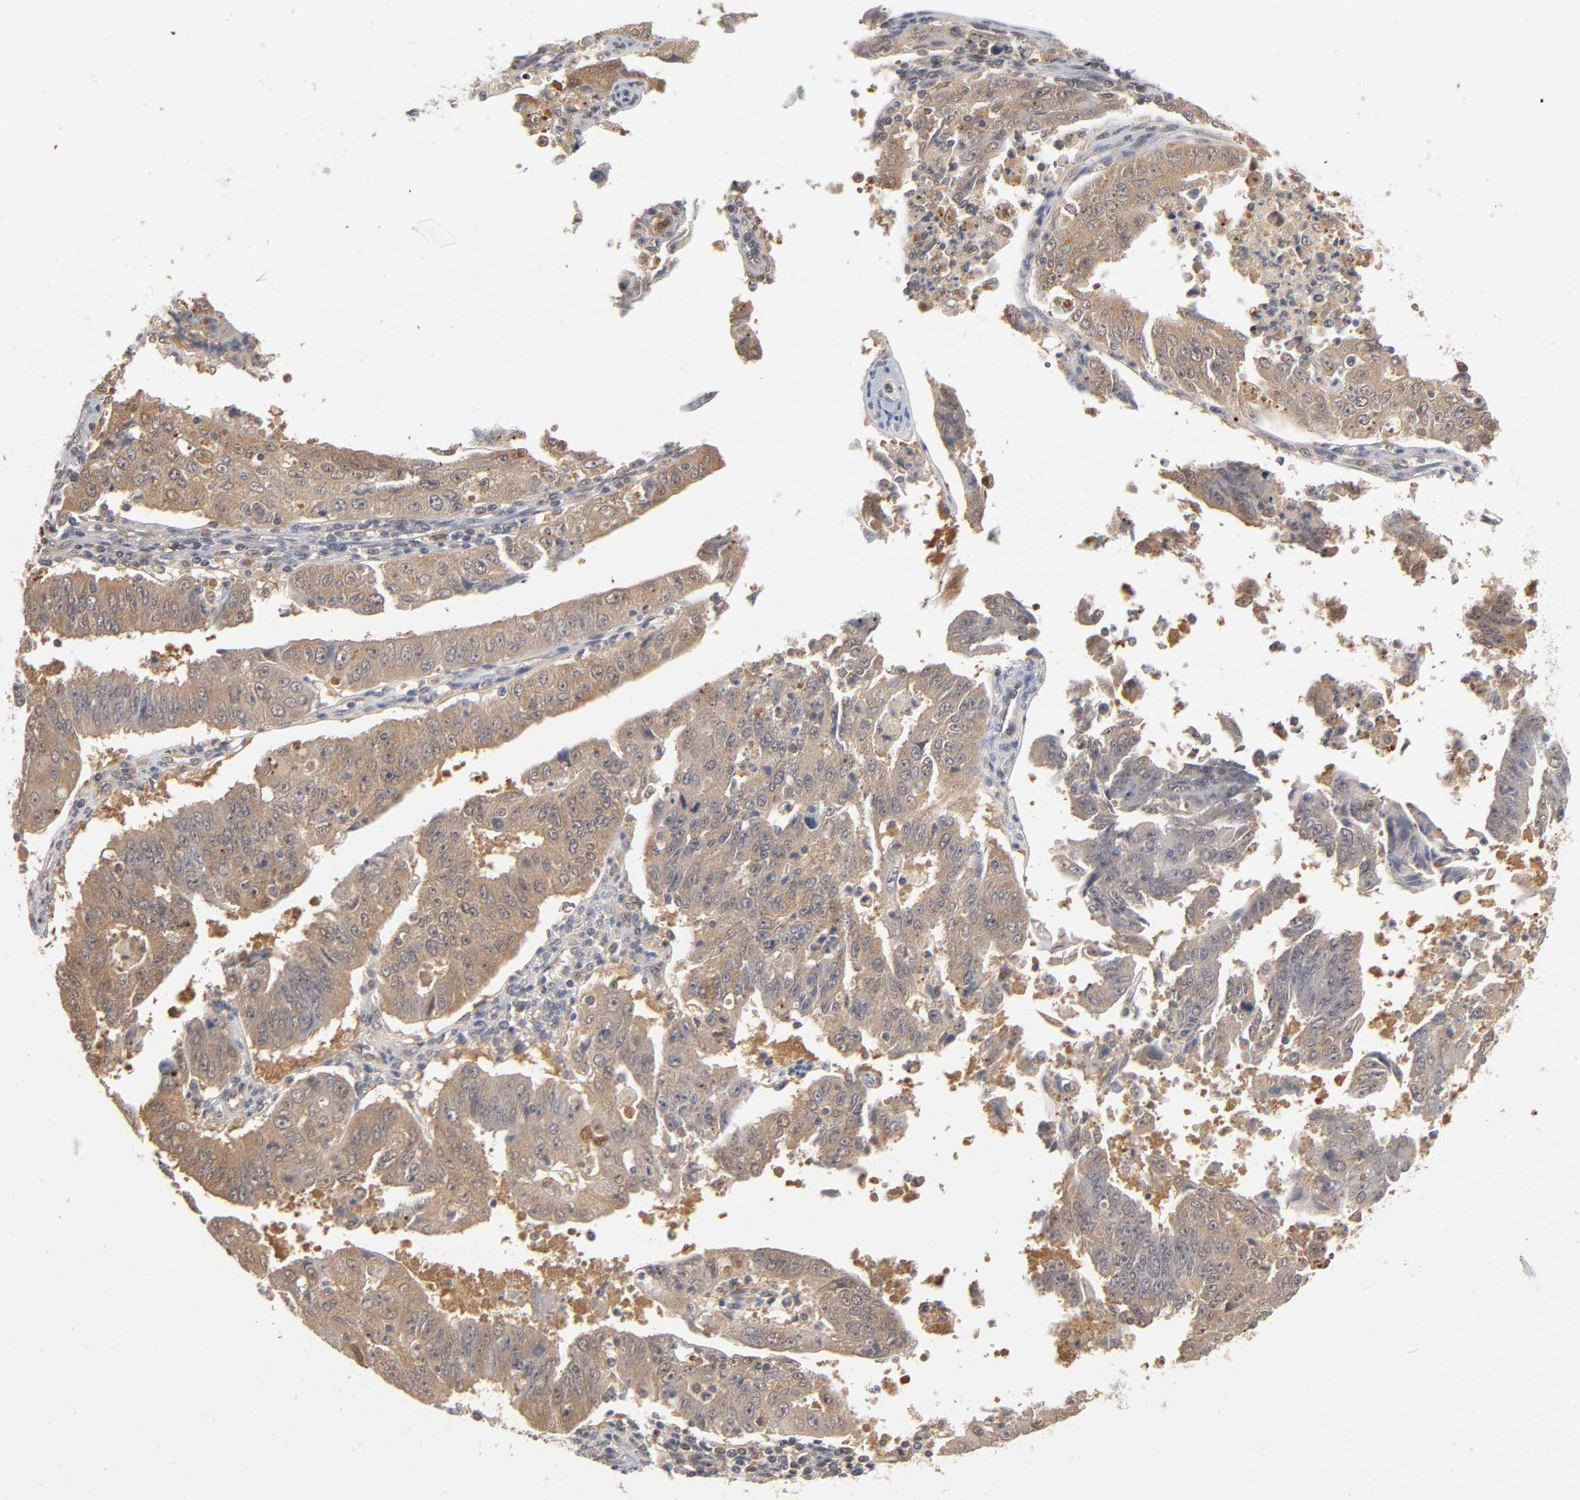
{"staining": {"intensity": "strong", "quantity": ">75%", "location": "cytoplasmic/membranous"}, "tissue": "endometrial cancer", "cell_type": "Tumor cells", "image_type": "cancer", "snomed": [{"axis": "morphology", "description": "Adenocarcinoma, NOS"}, {"axis": "topography", "description": "Endometrium"}], "caption": "DAB (3,3'-diaminobenzidine) immunohistochemical staining of endometrial adenocarcinoma exhibits strong cytoplasmic/membranous protein positivity in about >75% of tumor cells. Immunohistochemistry (ihc) stains the protein of interest in brown and the nuclei are stained blue.", "gene": "DFFB", "patient": {"sex": "female", "age": 42}}